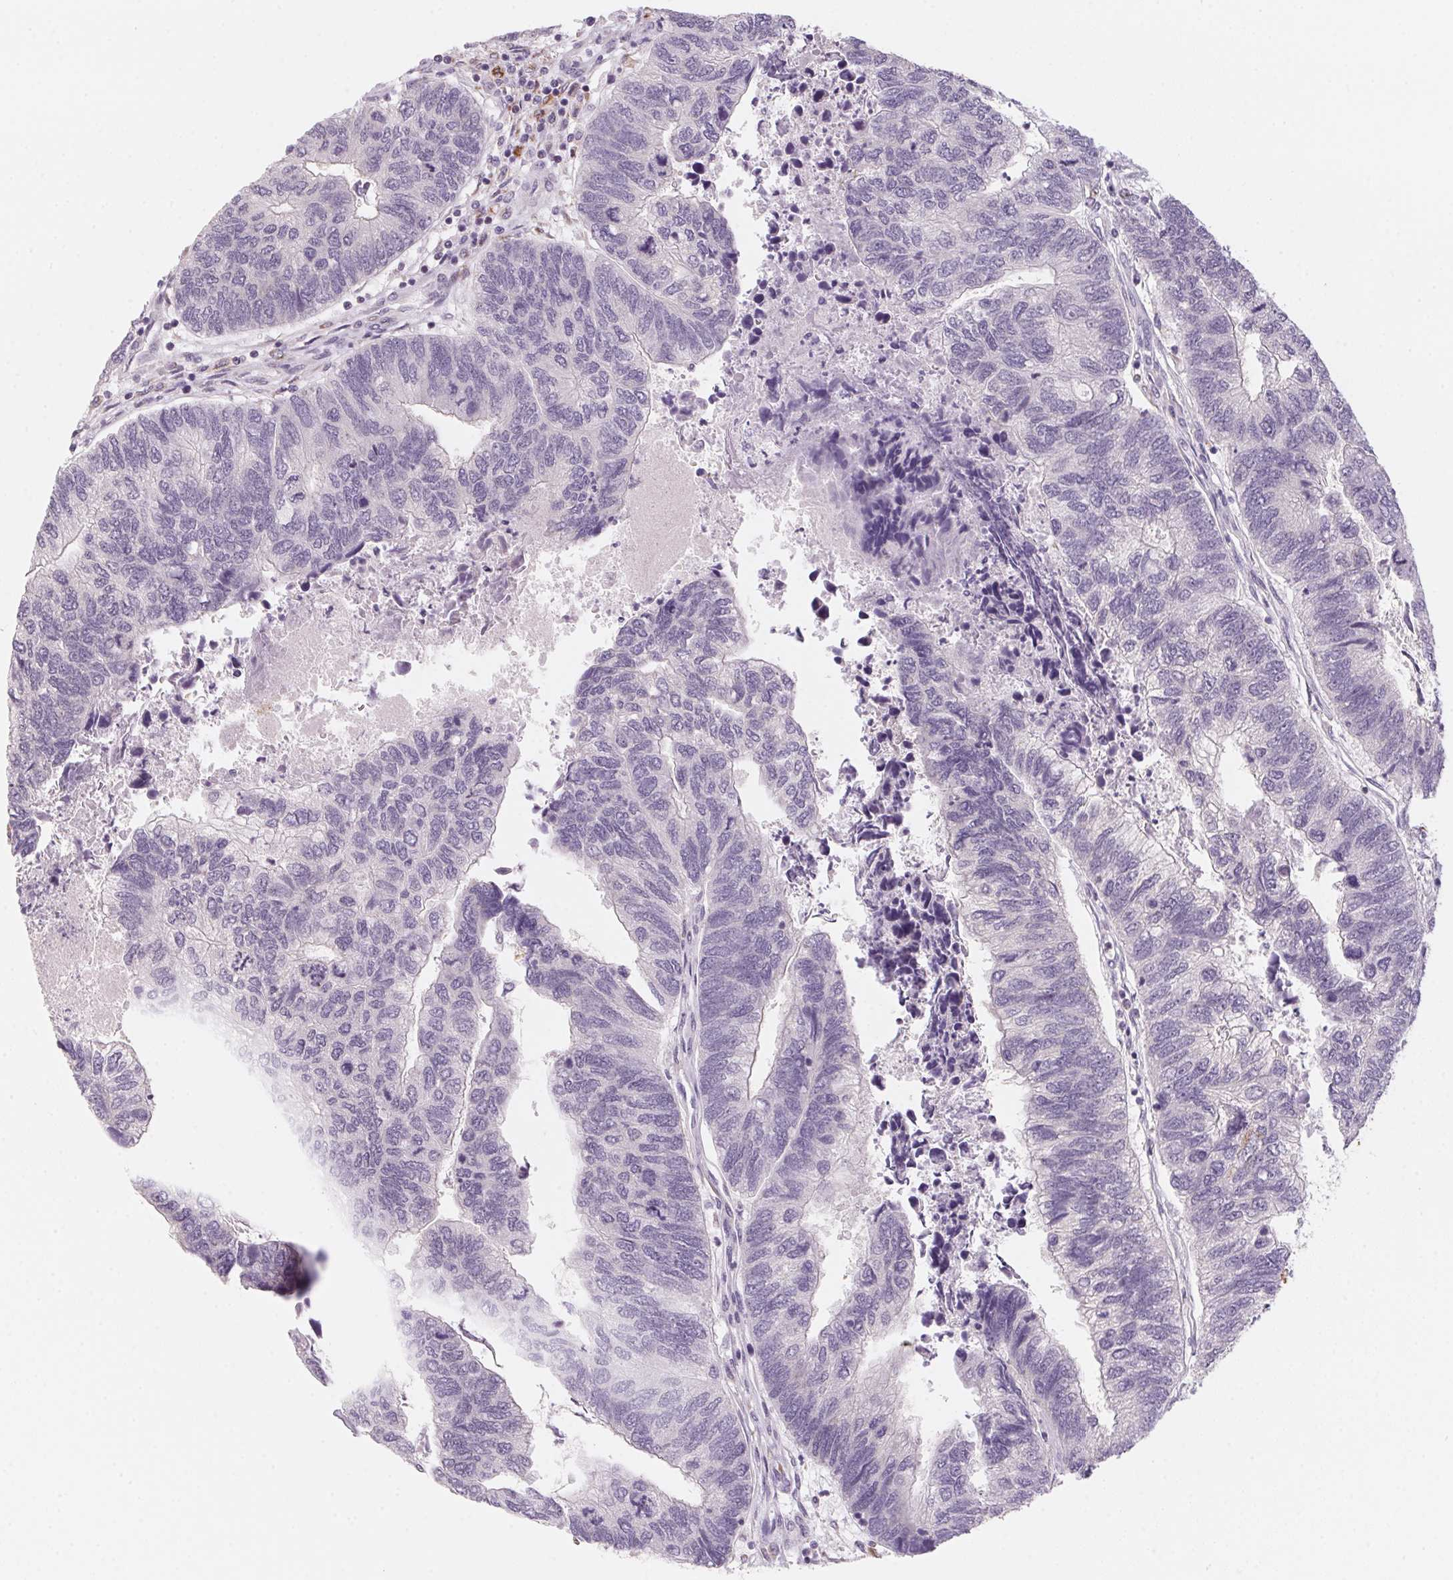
{"staining": {"intensity": "negative", "quantity": "none", "location": "none"}, "tissue": "colorectal cancer", "cell_type": "Tumor cells", "image_type": "cancer", "snomed": [{"axis": "morphology", "description": "Adenocarcinoma, NOS"}, {"axis": "topography", "description": "Colon"}], "caption": "High power microscopy image of an immunohistochemistry (IHC) photomicrograph of adenocarcinoma (colorectal), revealing no significant staining in tumor cells.", "gene": "PRPH", "patient": {"sex": "female", "age": 67}}